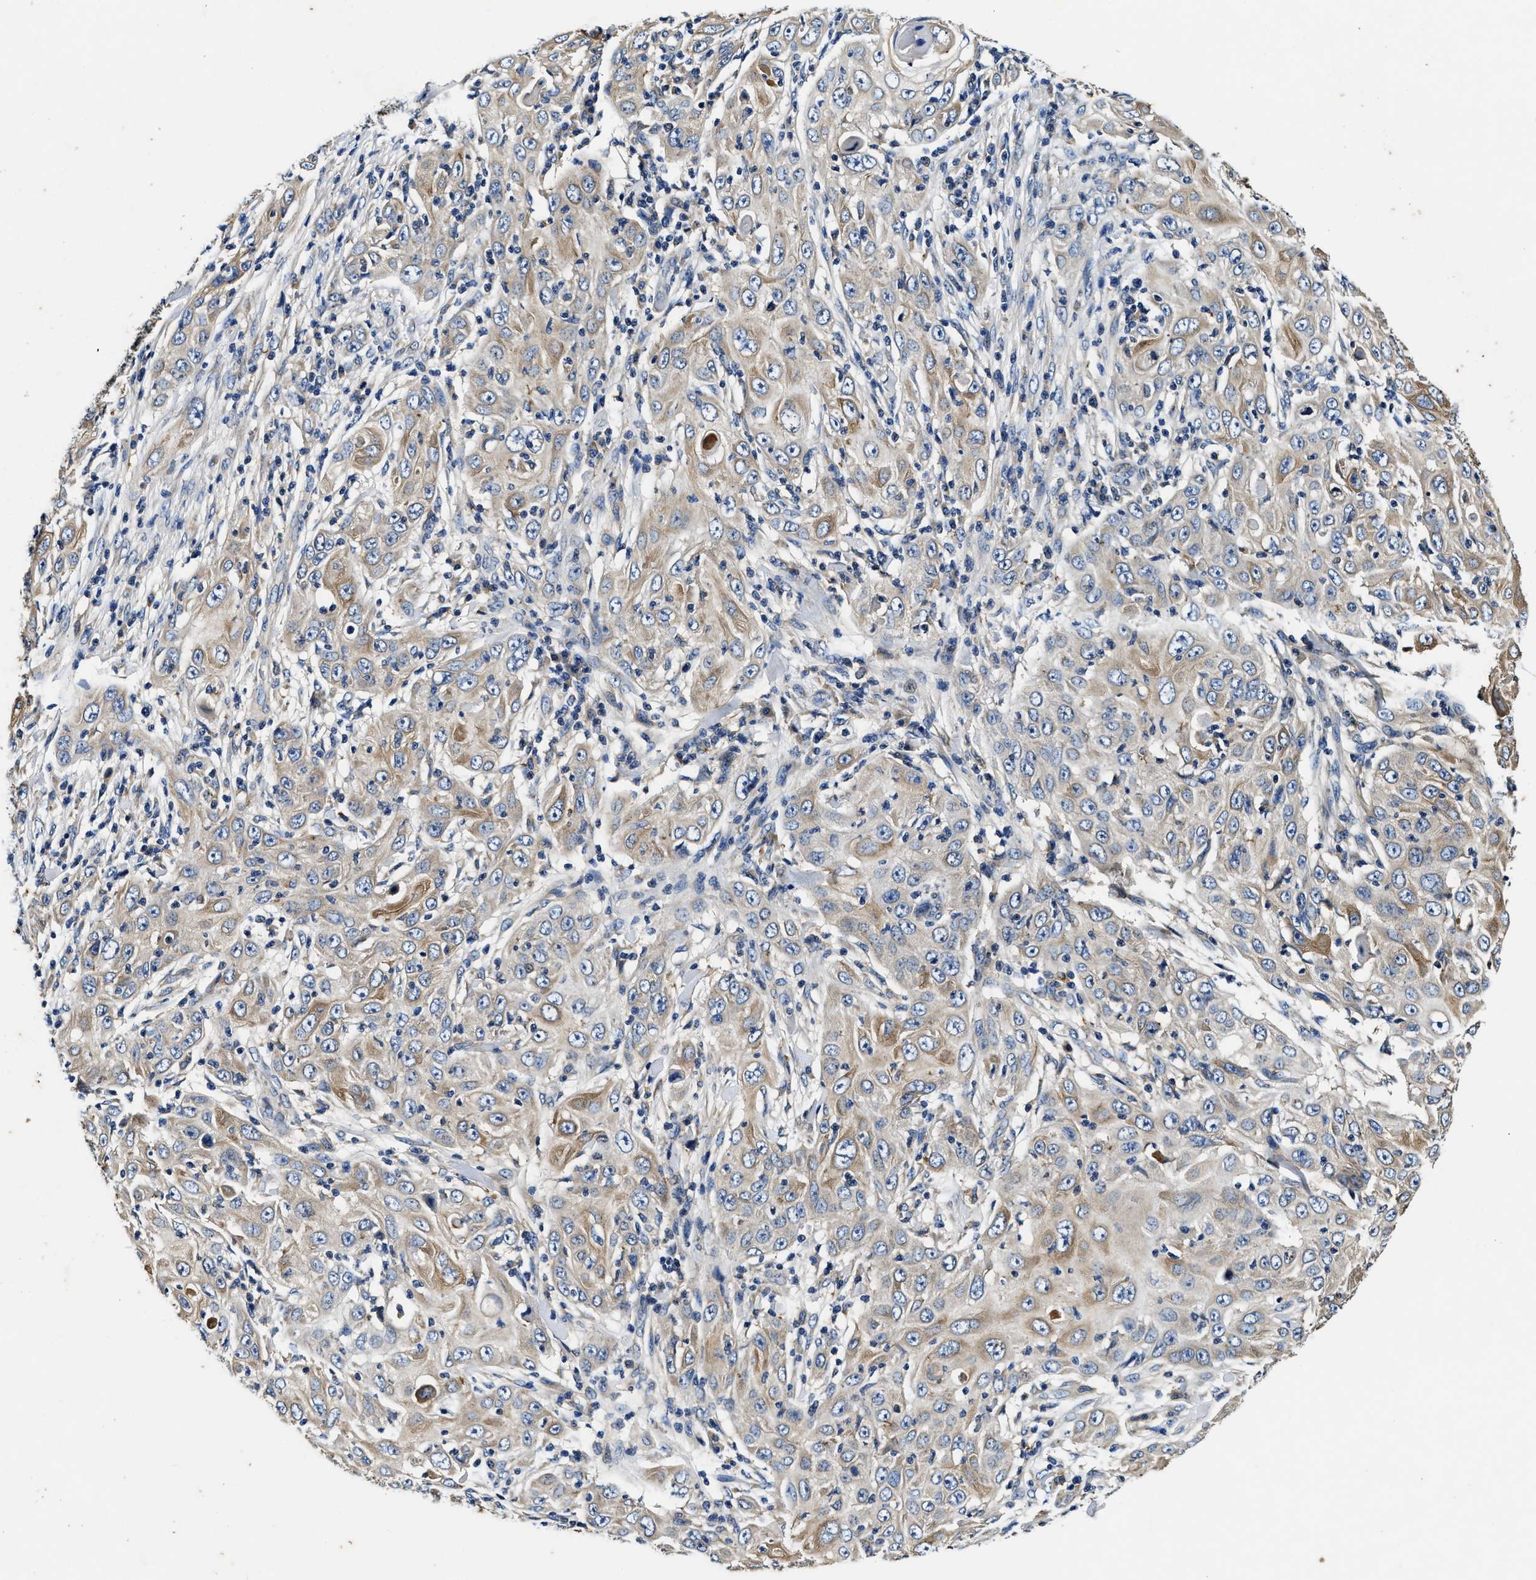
{"staining": {"intensity": "weak", "quantity": "25%-75%", "location": "cytoplasmic/membranous"}, "tissue": "skin cancer", "cell_type": "Tumor cells", "image_type": "cancer", "snomed": [{"axis": "morphology", "description": "Squamous cell carcinoma, NOS"}, {"axis": "topography", "description": "Skin"}], "caption": "Skin cancer (squamous cell carcinoma) stained with a brown dye reveals weak cytoplasmic/membranous positive expression in approximately 25%-75% of tumor cells.", "gene": "PI4KB", "patient": {"sex": "female", "age": 88}}